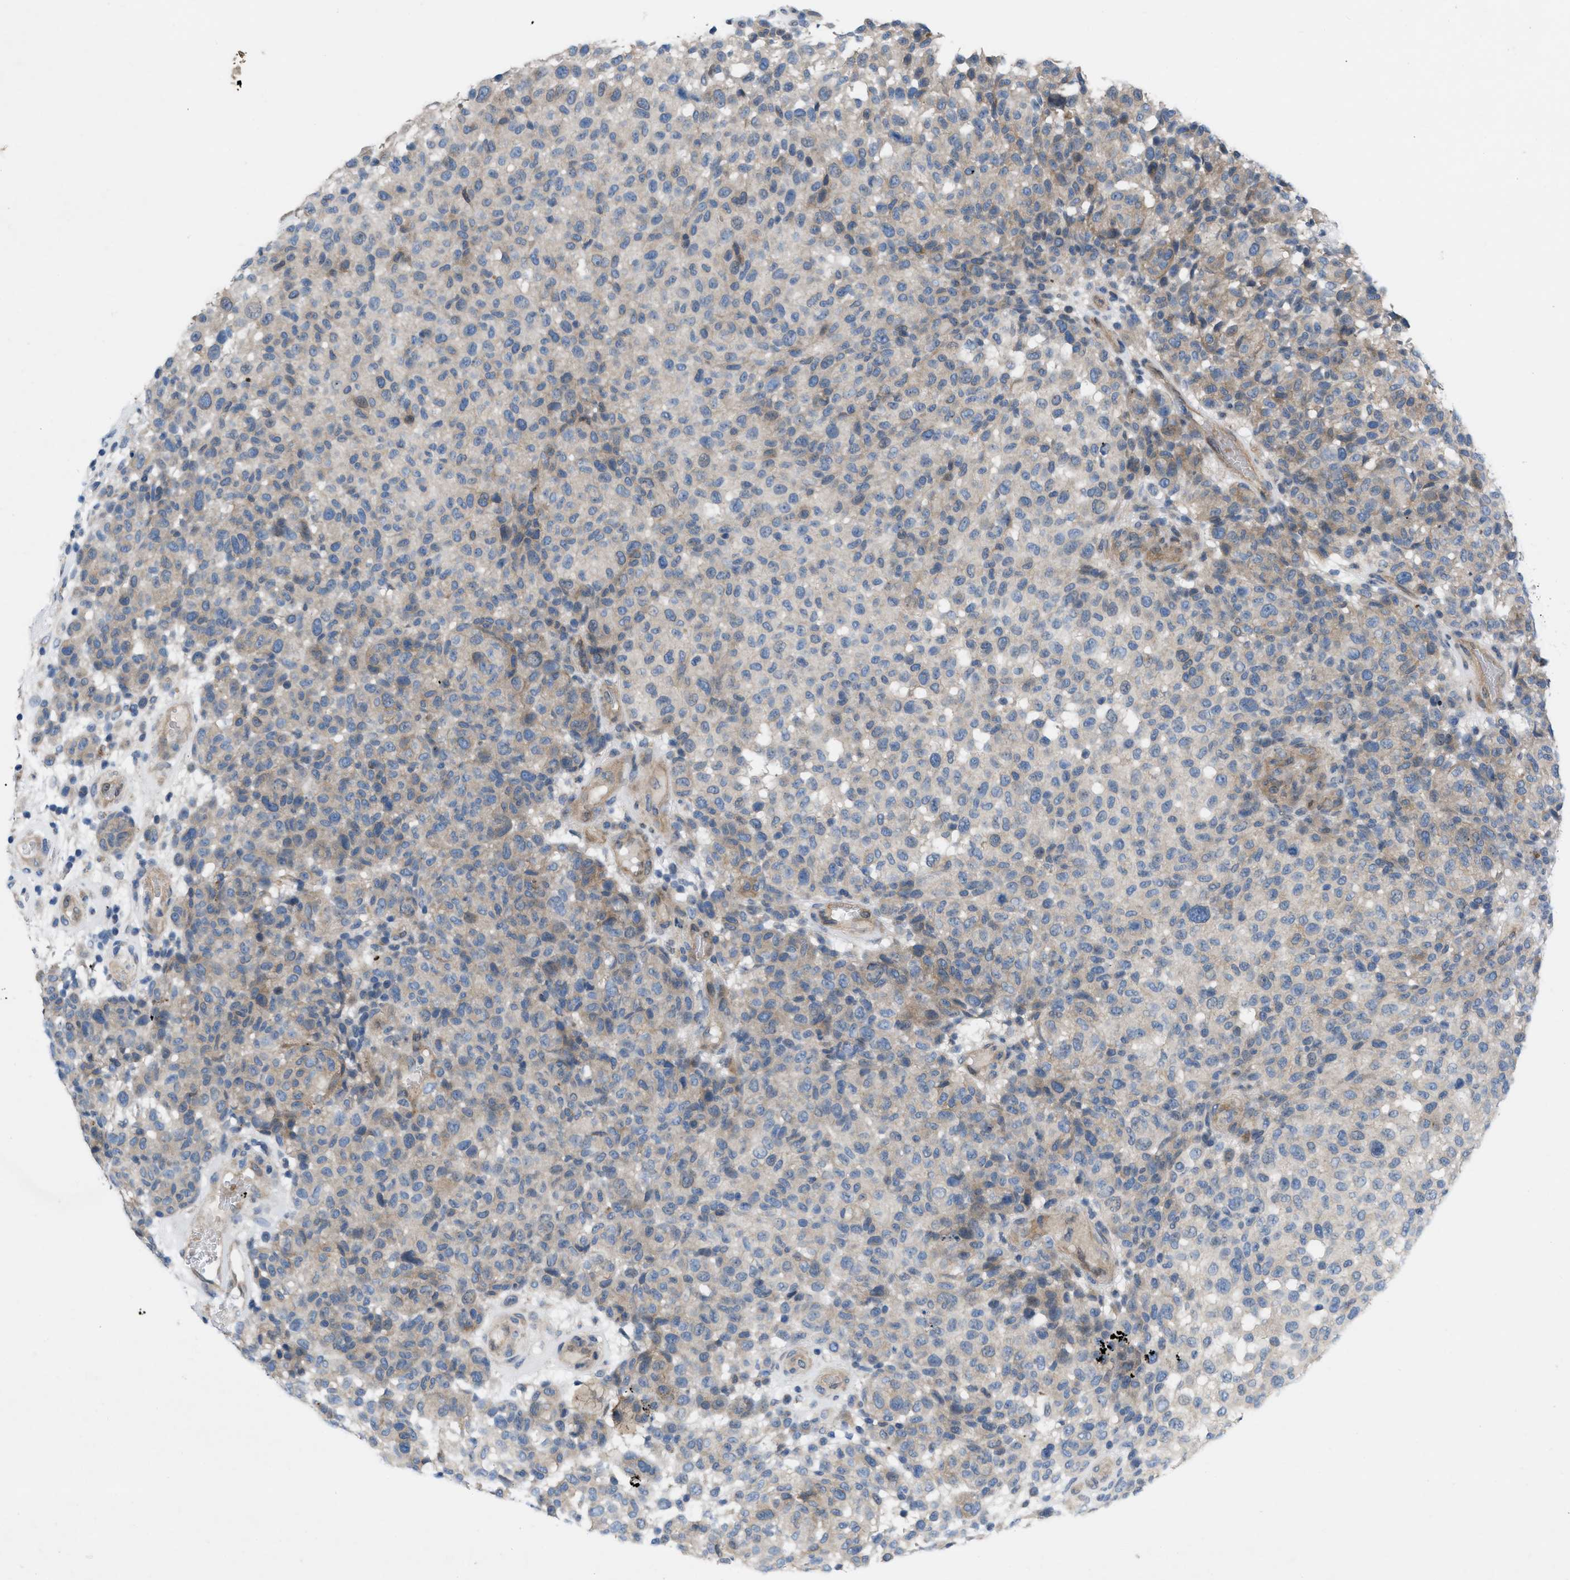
{"staining": {"intensity": "weak", "quantity": "<25%", "location": "cytoplasmic/membranous"}, "tissue": "melanoma", "cell_type": "Tumor cells", "image_type": "cancer", "snomed": [{"axis": "morphology", "description": "Malignant melanoma, NOS"}, {"axis": "topography", "description": "Skin"}], "caption": "Tumor cells show no significant staining in melanoma.", "gene": "NDEL1", "patient": {"sex": "male", "age": 59}}